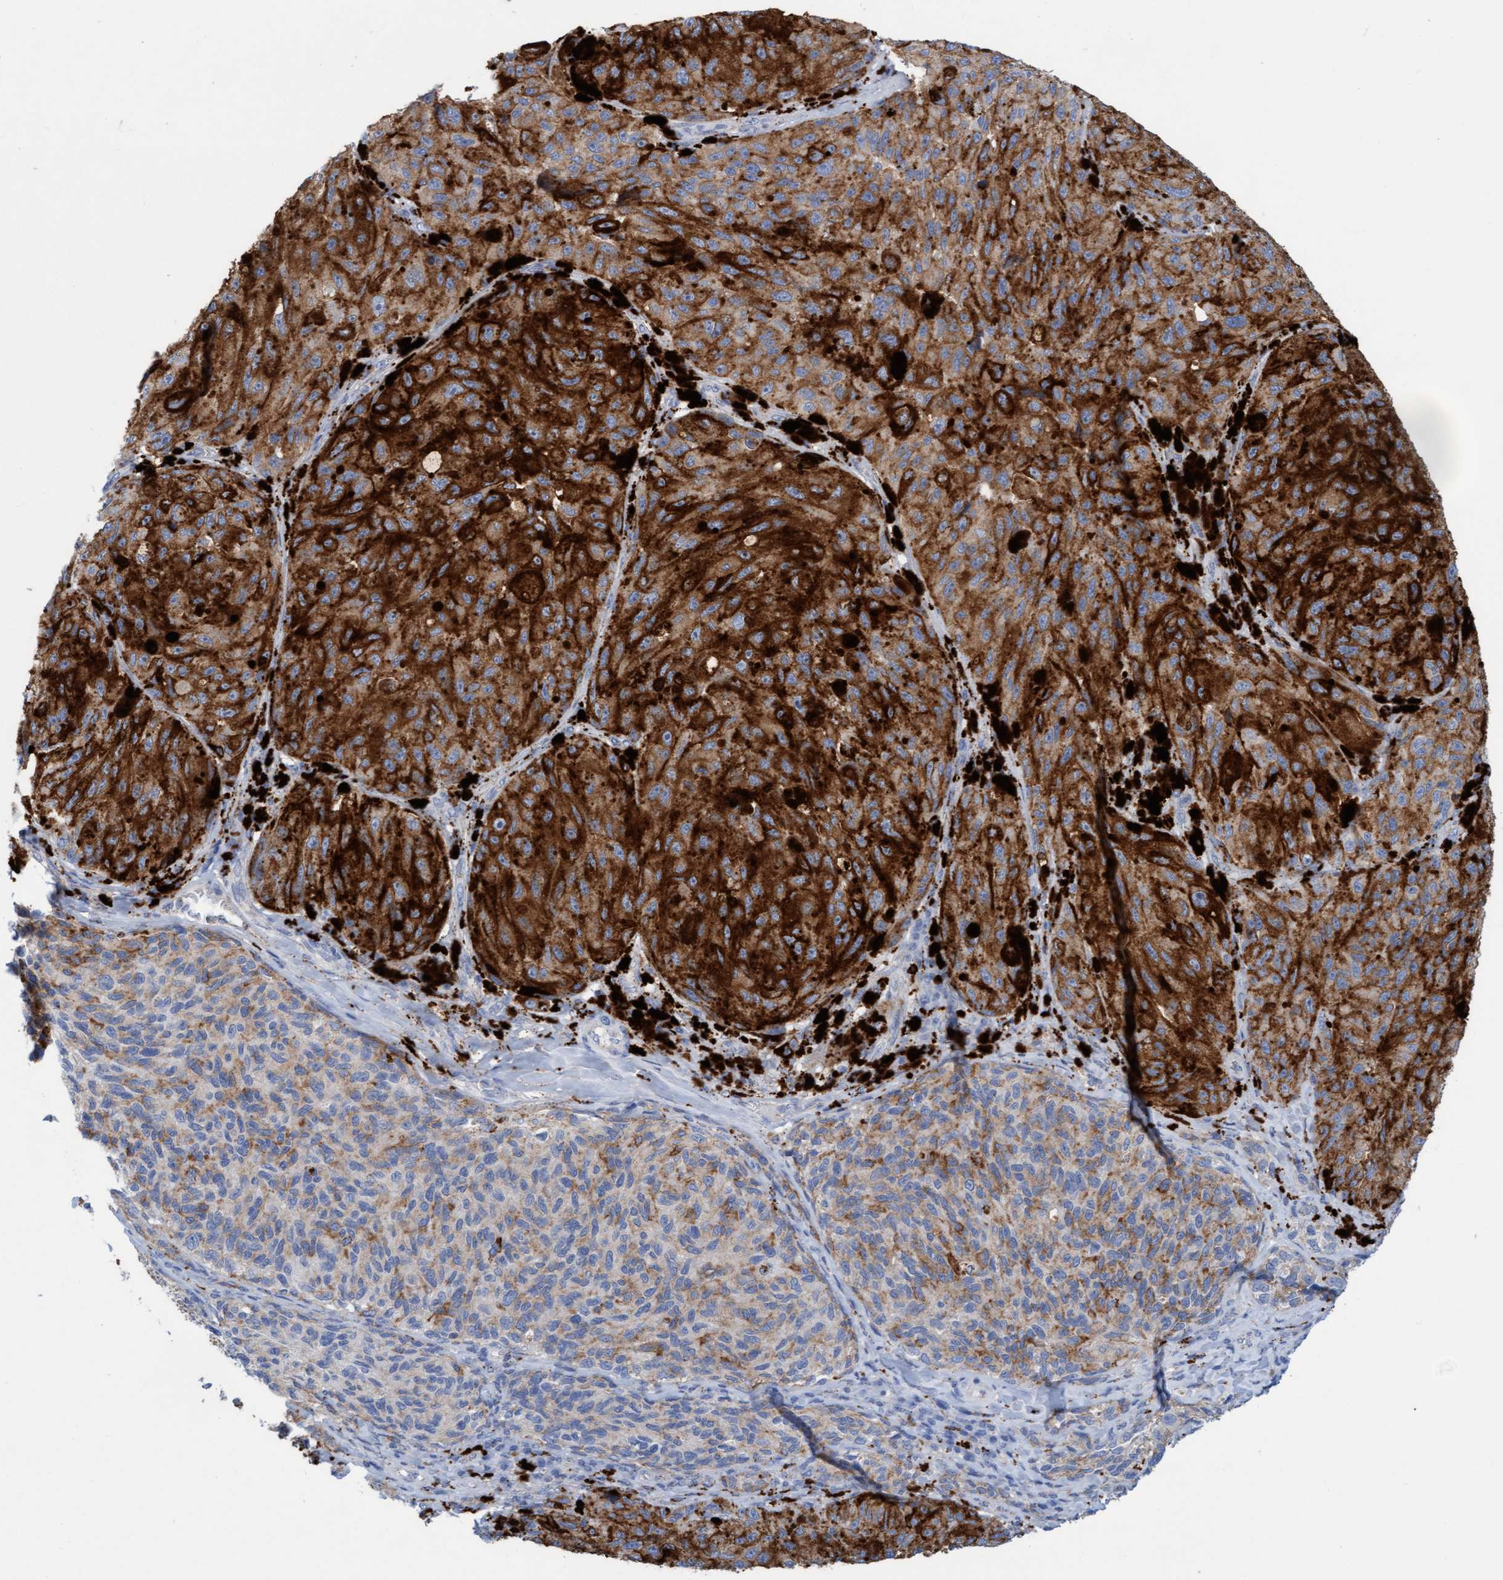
{"staining": {"intensity": "strong", "quantity": ">75%", "location": "cytoplasmic/membranous"}, "tissue": "melanoma", "cell_type": "Tumor cells", "image_type": "cancer", "snomed": [{"axis": "morphology", "description": "Malignant melanoma, NOS"}, {"axis": "topography", "description": "Skin"}], "caption": "Human melanoma stained with a protein marker shows strong staining in tumor cells.", "gene": "SGSH", "patient": {"sex": "female", "age": 73}}